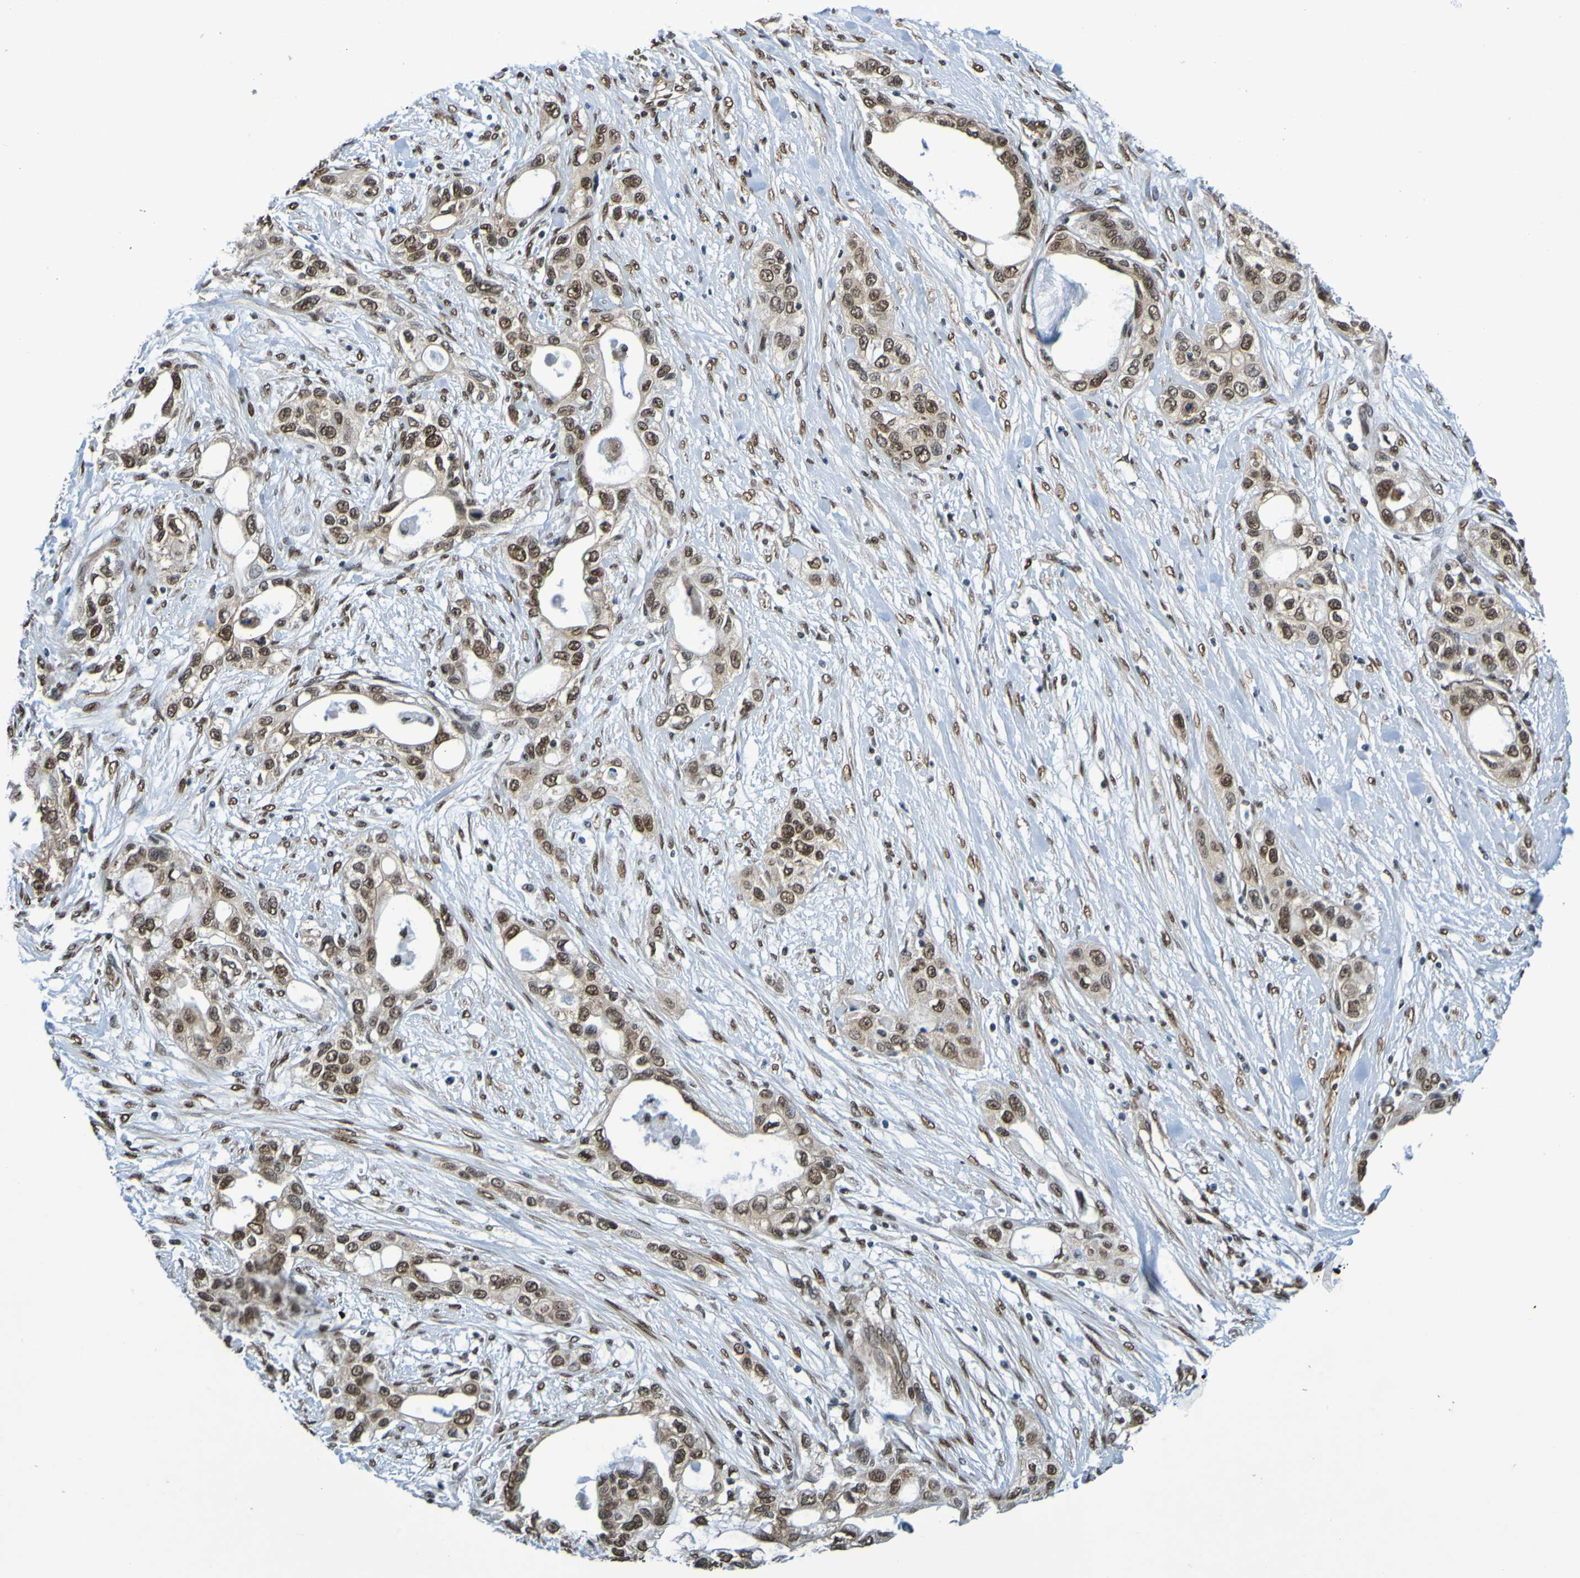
{"staining": {"intensity": "strong", "quantity": ">75%", "location": "nuclear"}, "tissue": "pancreatic cancer", "cell_type": "Tumor cells", "image_type": "cancer", "snomed": [{"axis": "morphology", "description": "Adenocarcinoma, NOS"}, {"axis": "topography", "description": "Pancreas"}], "caption": "Strong nuclear positivity is present in approximately >75% of tumor cells in pancreatic cancer.", "gene": "HDAC2", "patient": {"sex": "female", "age": 70}}